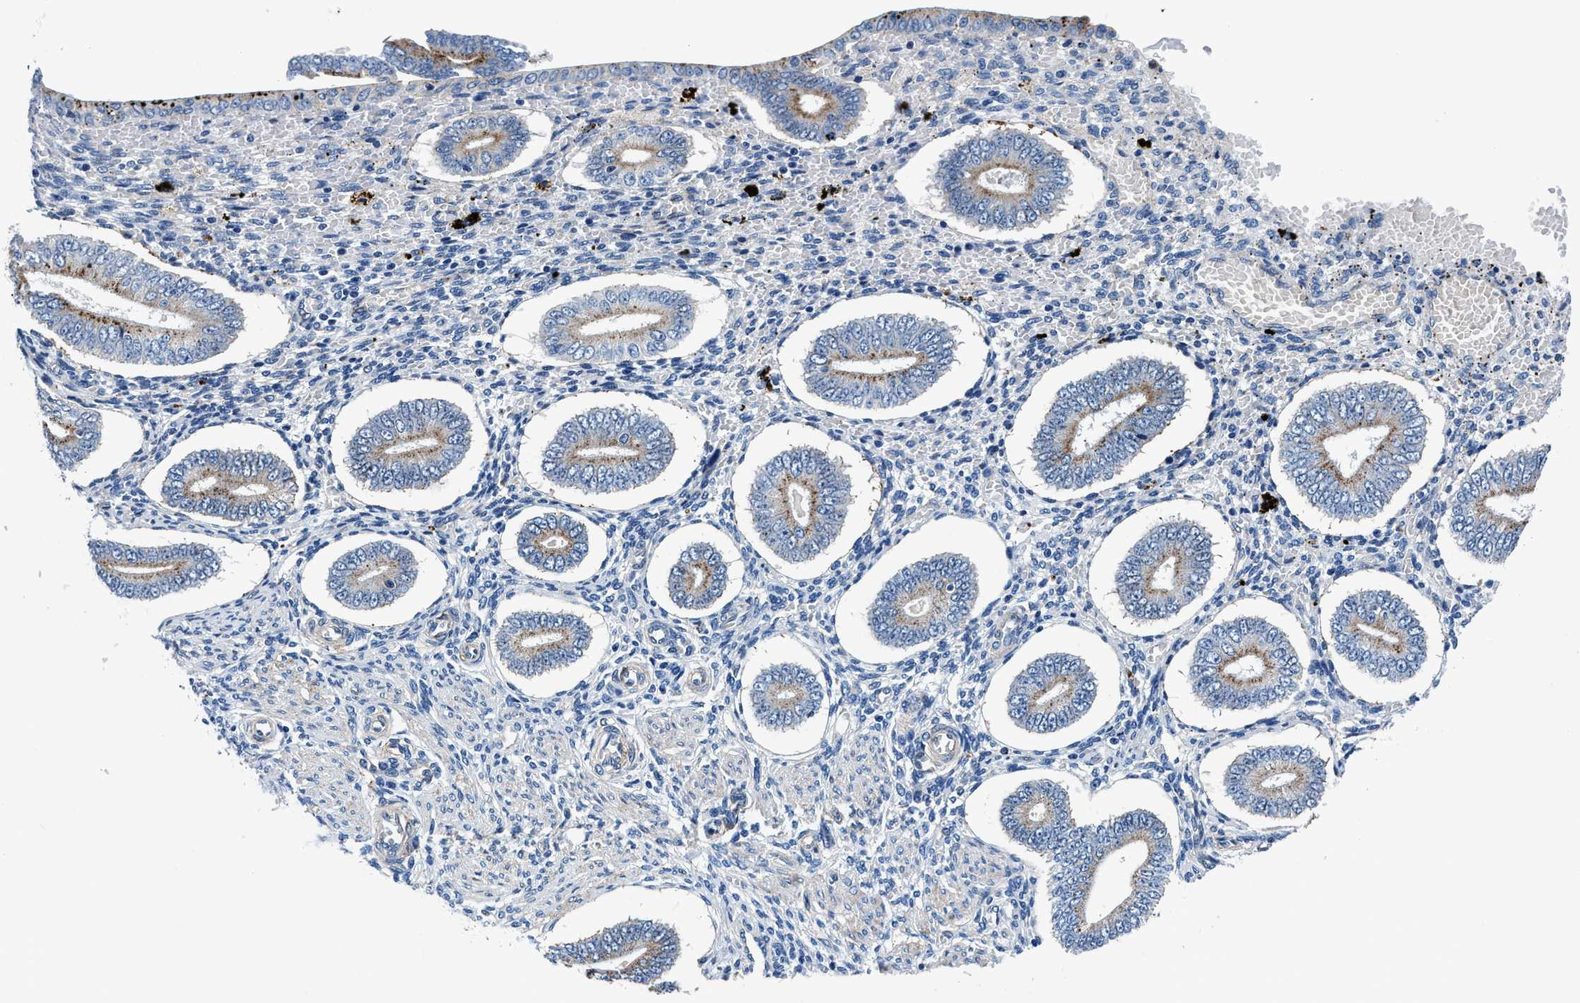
{"staining": {"intensity": "negative", "quantity": "none", "location": "none"}, "tissue": "endometrium", "cell_type": "Cells in endometrial stroma", "image_type": "normal", "snomed": [{"axis": "morphology", "description": "Normal tissue, NOS"}, {"axis": "topography", "description": "Endometrium"}], "caption": "Immunohistochemistry (IHC) of unremarkable human endometrium exhibits no positivity in cells in endometrial stroma.", "gene": "DAG1", "patient": {"sex": "female", "age": 42}}